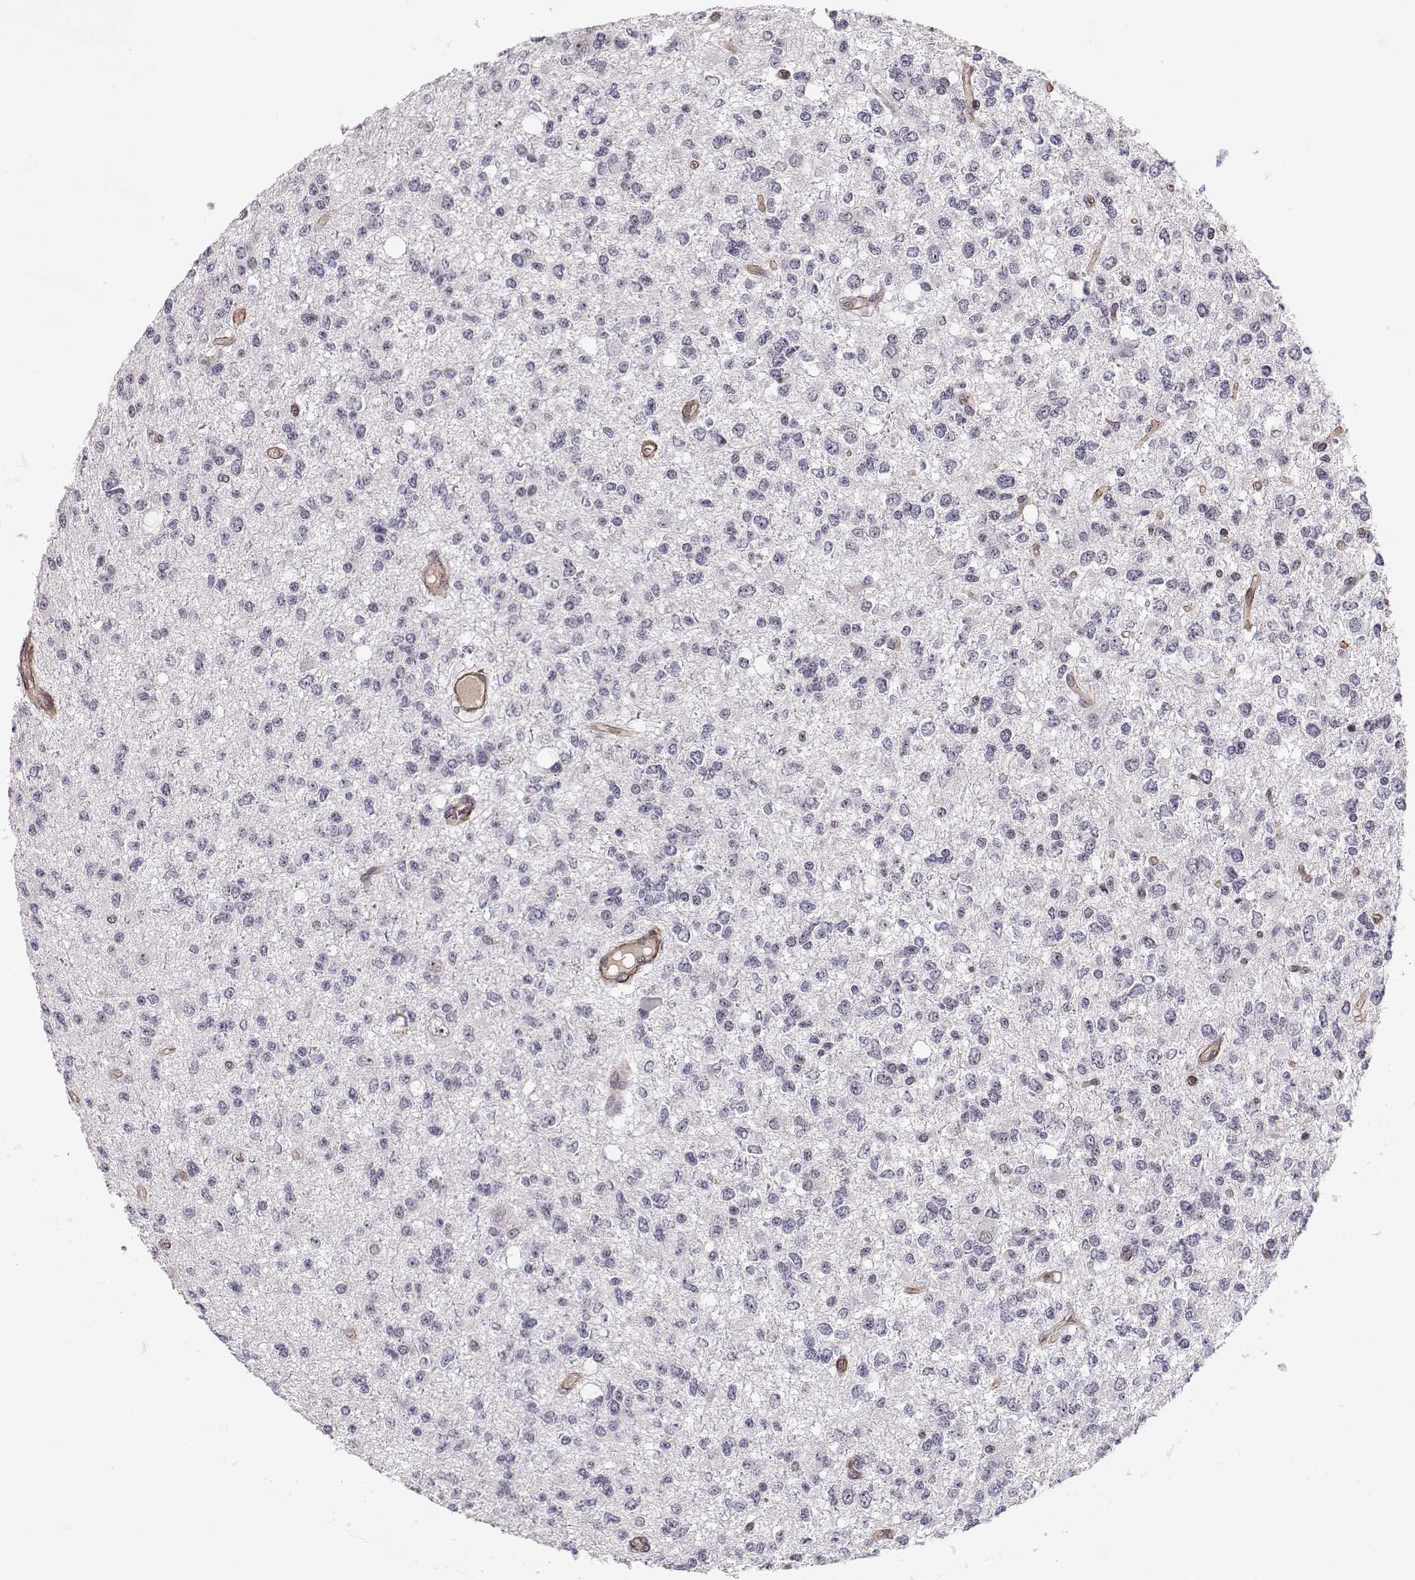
{"staining": {"intensity": "negative", "quantity": "none", "location": "none"}, "tissue": "glioma", "cell_type": "Tumor cells", "image_type": "cancer", "snomed": [{"axis": "morphology", "description": "Glioma, malignant, Low grade"}, {"axis": "topography", "description": "Brain"}], "caption": "Human low-grade glioma (malignant) stained for a protein using immunohistochemistry (IHC) shows no staining in tumor cells.", "gene": "CIR1", "patient": {"sex": "male", "age": 67}}